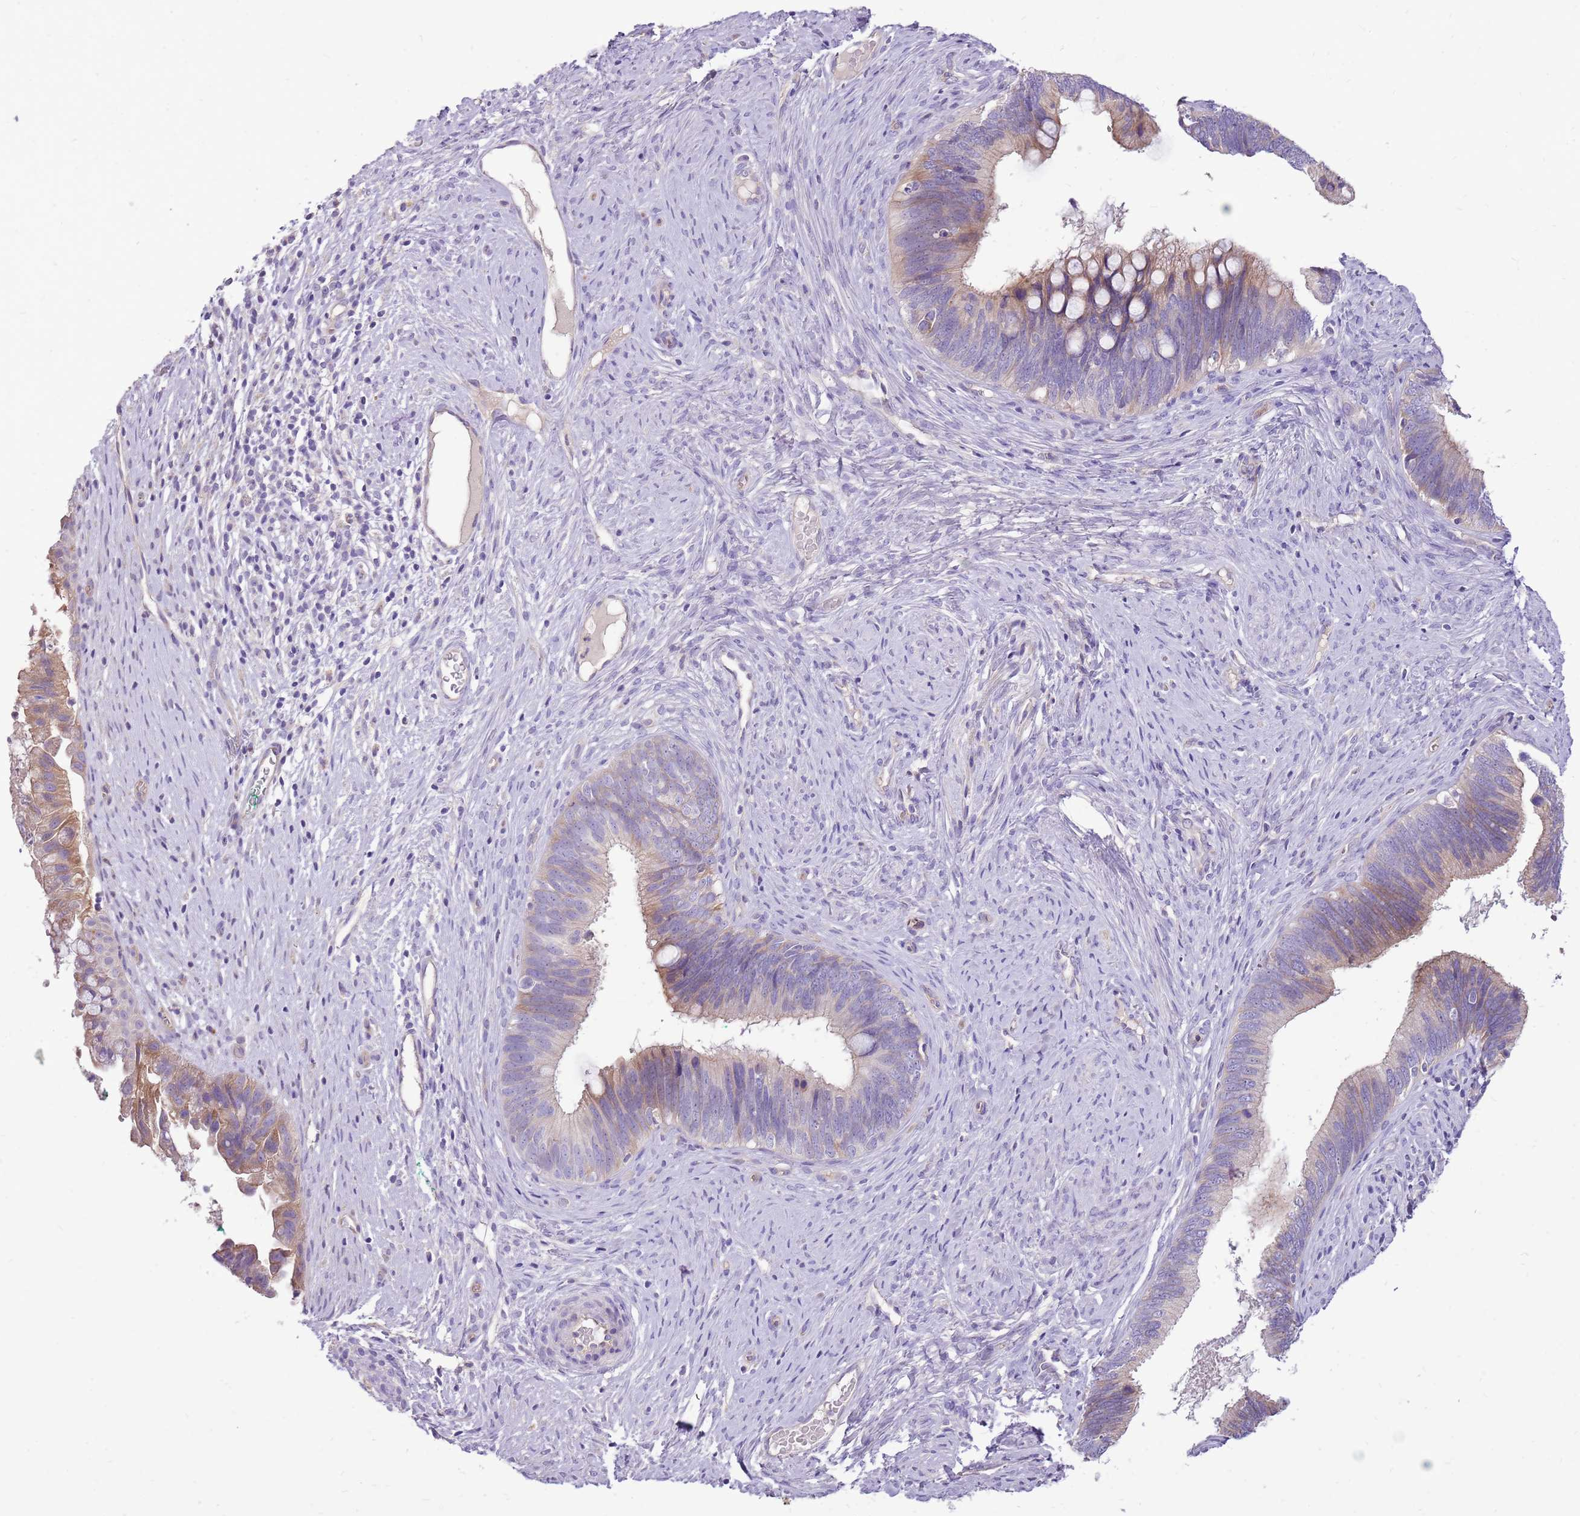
{"staining": {"intensity": "moderate", "quantity": "25%-75%", "location": "cytoplasmic/membranous"}, "tissue": "cervical cancer", "cell_type": "Tumor cells", "image_type": "cancer", "snomed": [{"axis": "morphology", "description": "Adenocarcinoma, NOS"}, {"axis": "topography", "description": "Cervix"}], "caption": "Human cervical cancer stained for a protein (brown) displays moderate cytoplasmic/membranous positive expression in approximately 25%-75% of tumor cells.", "gene": "NTN4", "patient": {"sex": "female", "age": 42}}